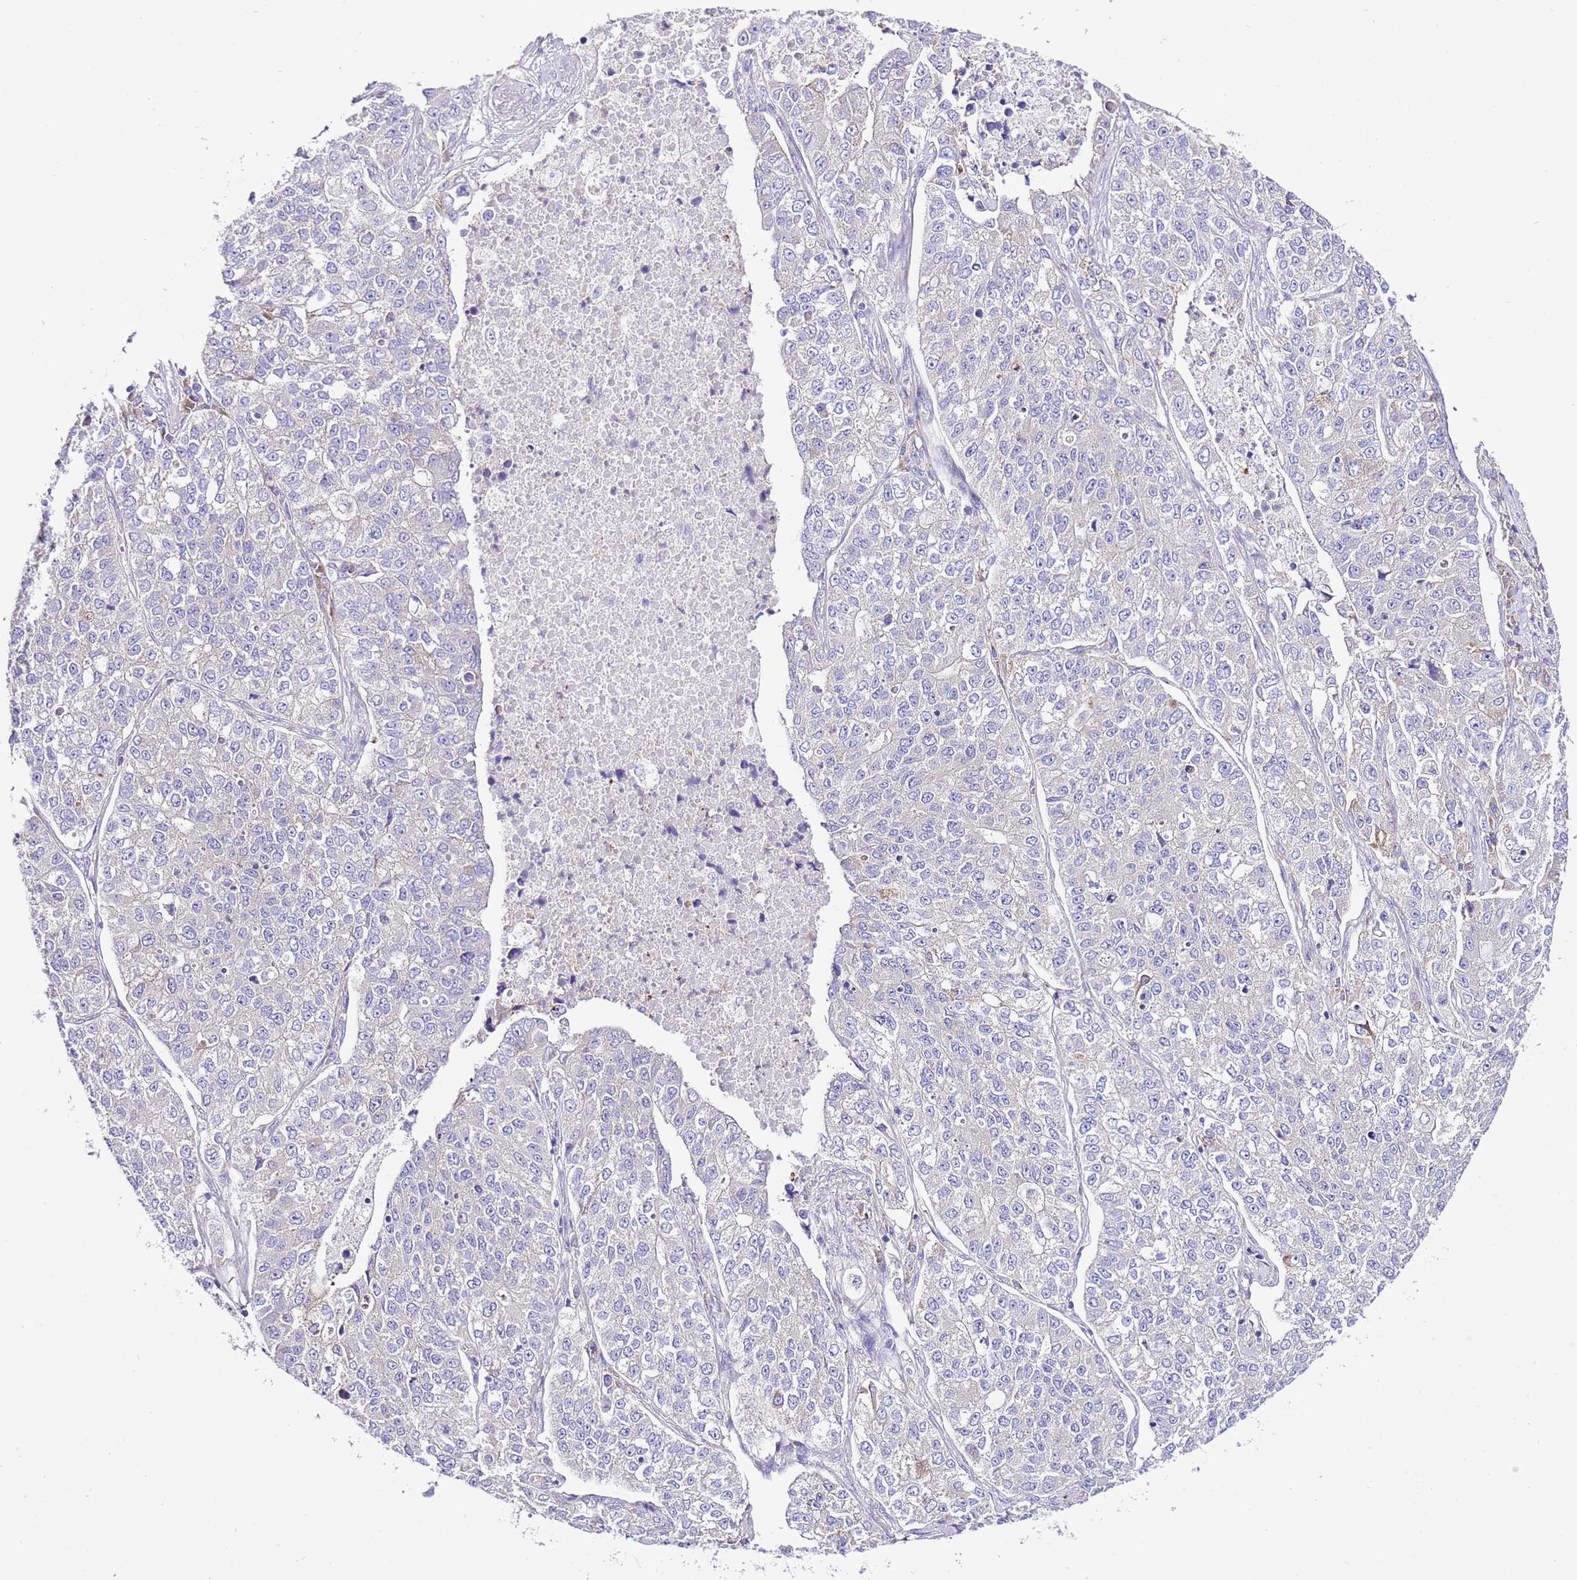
{"staining": {"intensity": "weak", "quantity": "<25%", "location": "cytoplasmic/membranous"}, "tissue": "lung cancer", "cell_type": "Tumor cells", "image_type": "cancer", "snomed": [{"axis": "morphology", "description": "Adenocarcinoma, NOS"}, {"axis": "topography", "description": "Lung"}], "caption": "Immunohistochemical staining of human lung cancer reveals no significant staining in tumor cells. The staining was performed using DAB (3,3'-diaminobenzidine) to visualize the protein expression in brown, while the nuclei were stained in blue with hematoxylin (Magnification: 20x).", "gene": "RPS10", "patient": {"sex": "male", "age": 49}}